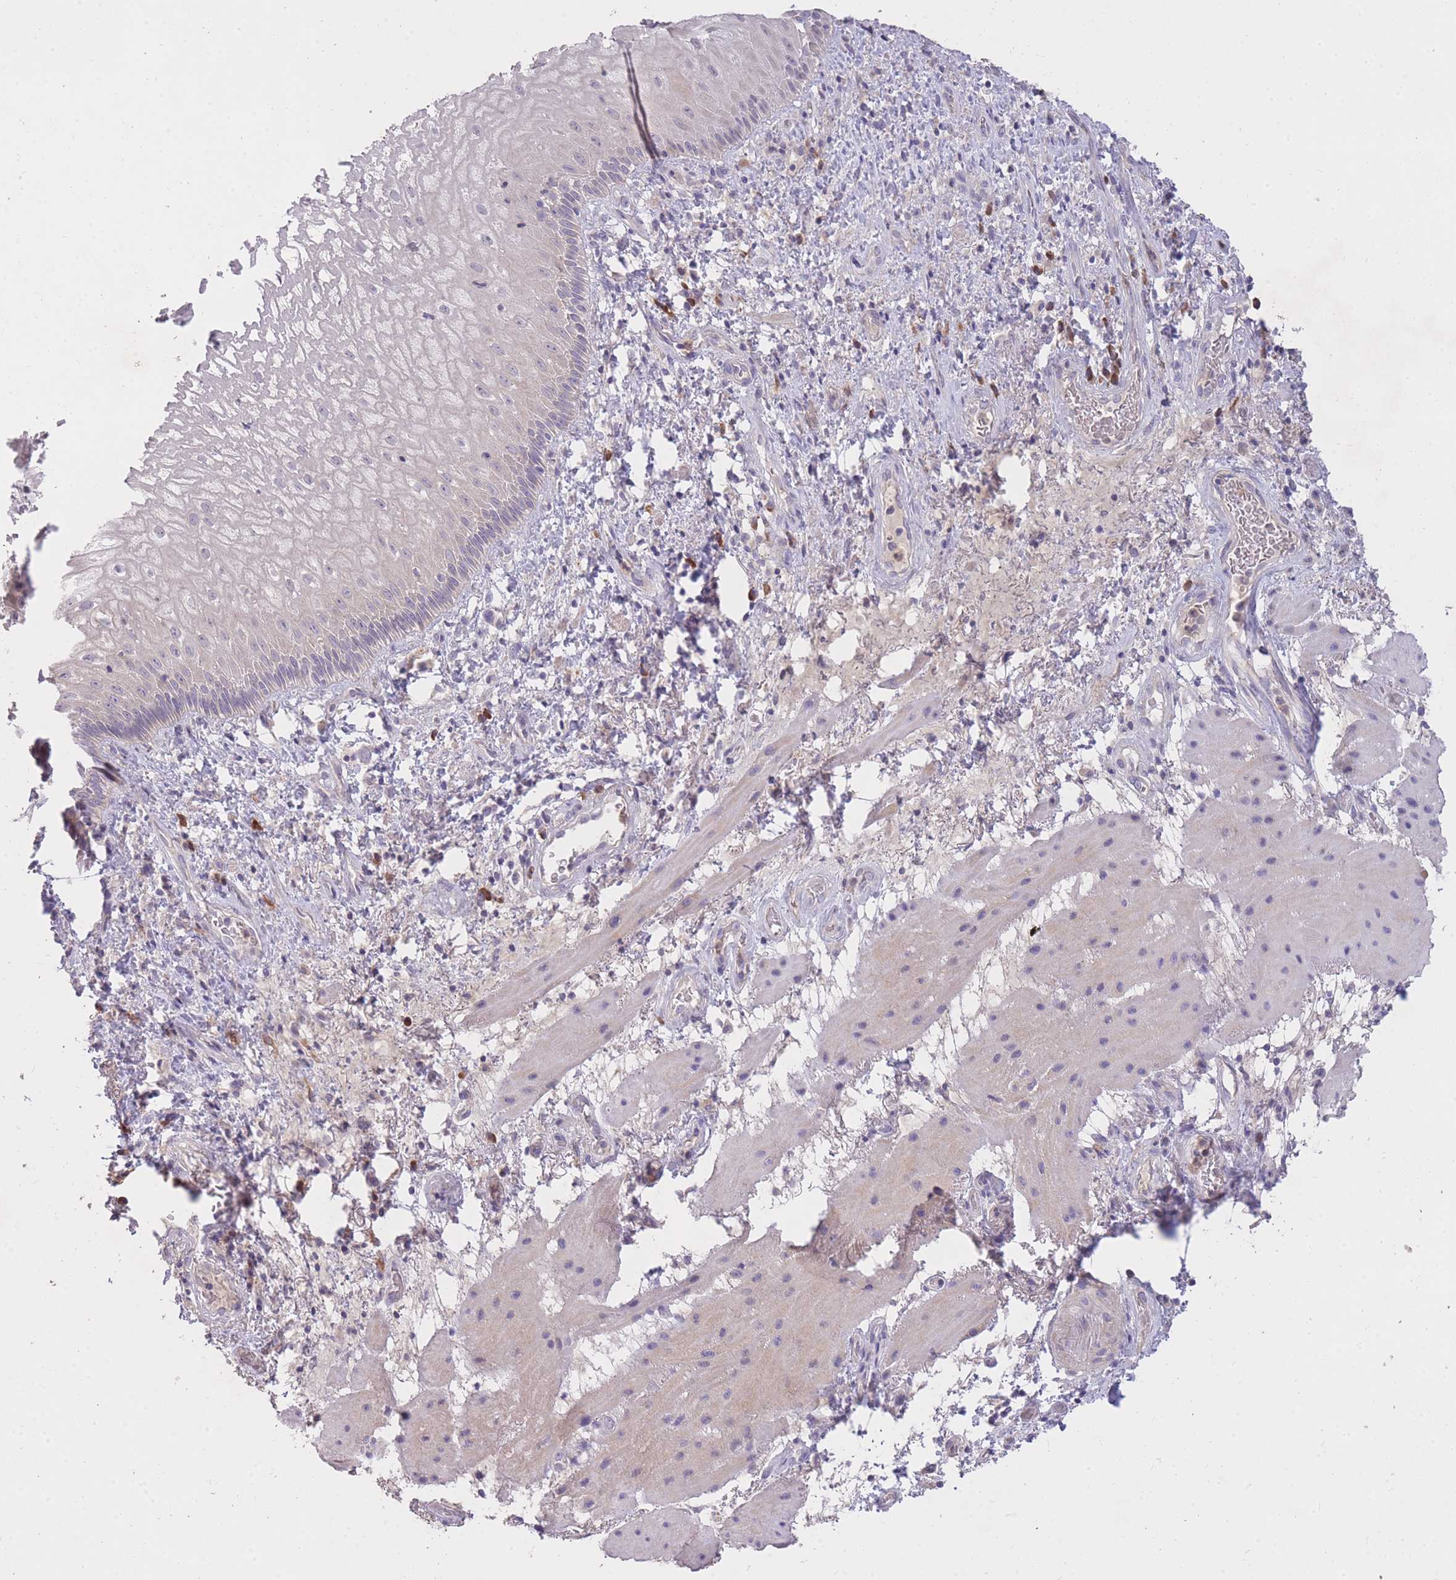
{"staining": {"intensity": "negative", "quantity": "none", "location": "none"}, "tissue": "esophagus", "cell_type": "Squamous epithelial cells", "image_type": "normal", "snomed": [{"axis": "morphology", "description": "Normal tissue, NOS"}, {"axis": "topography", "description": "Esophagus"}], "caption": "IHC micrograph of unremarkable esophagus: esophagus stained with DAB (3,3'-diaminobenzidine) exhibits no significant protein positivity in squamous epithelial cells. (Brightfield microscopy of DAB IHC at high magnification).", "gene": "FRG2B", "patient": {"sex": "female", "age": 75}}